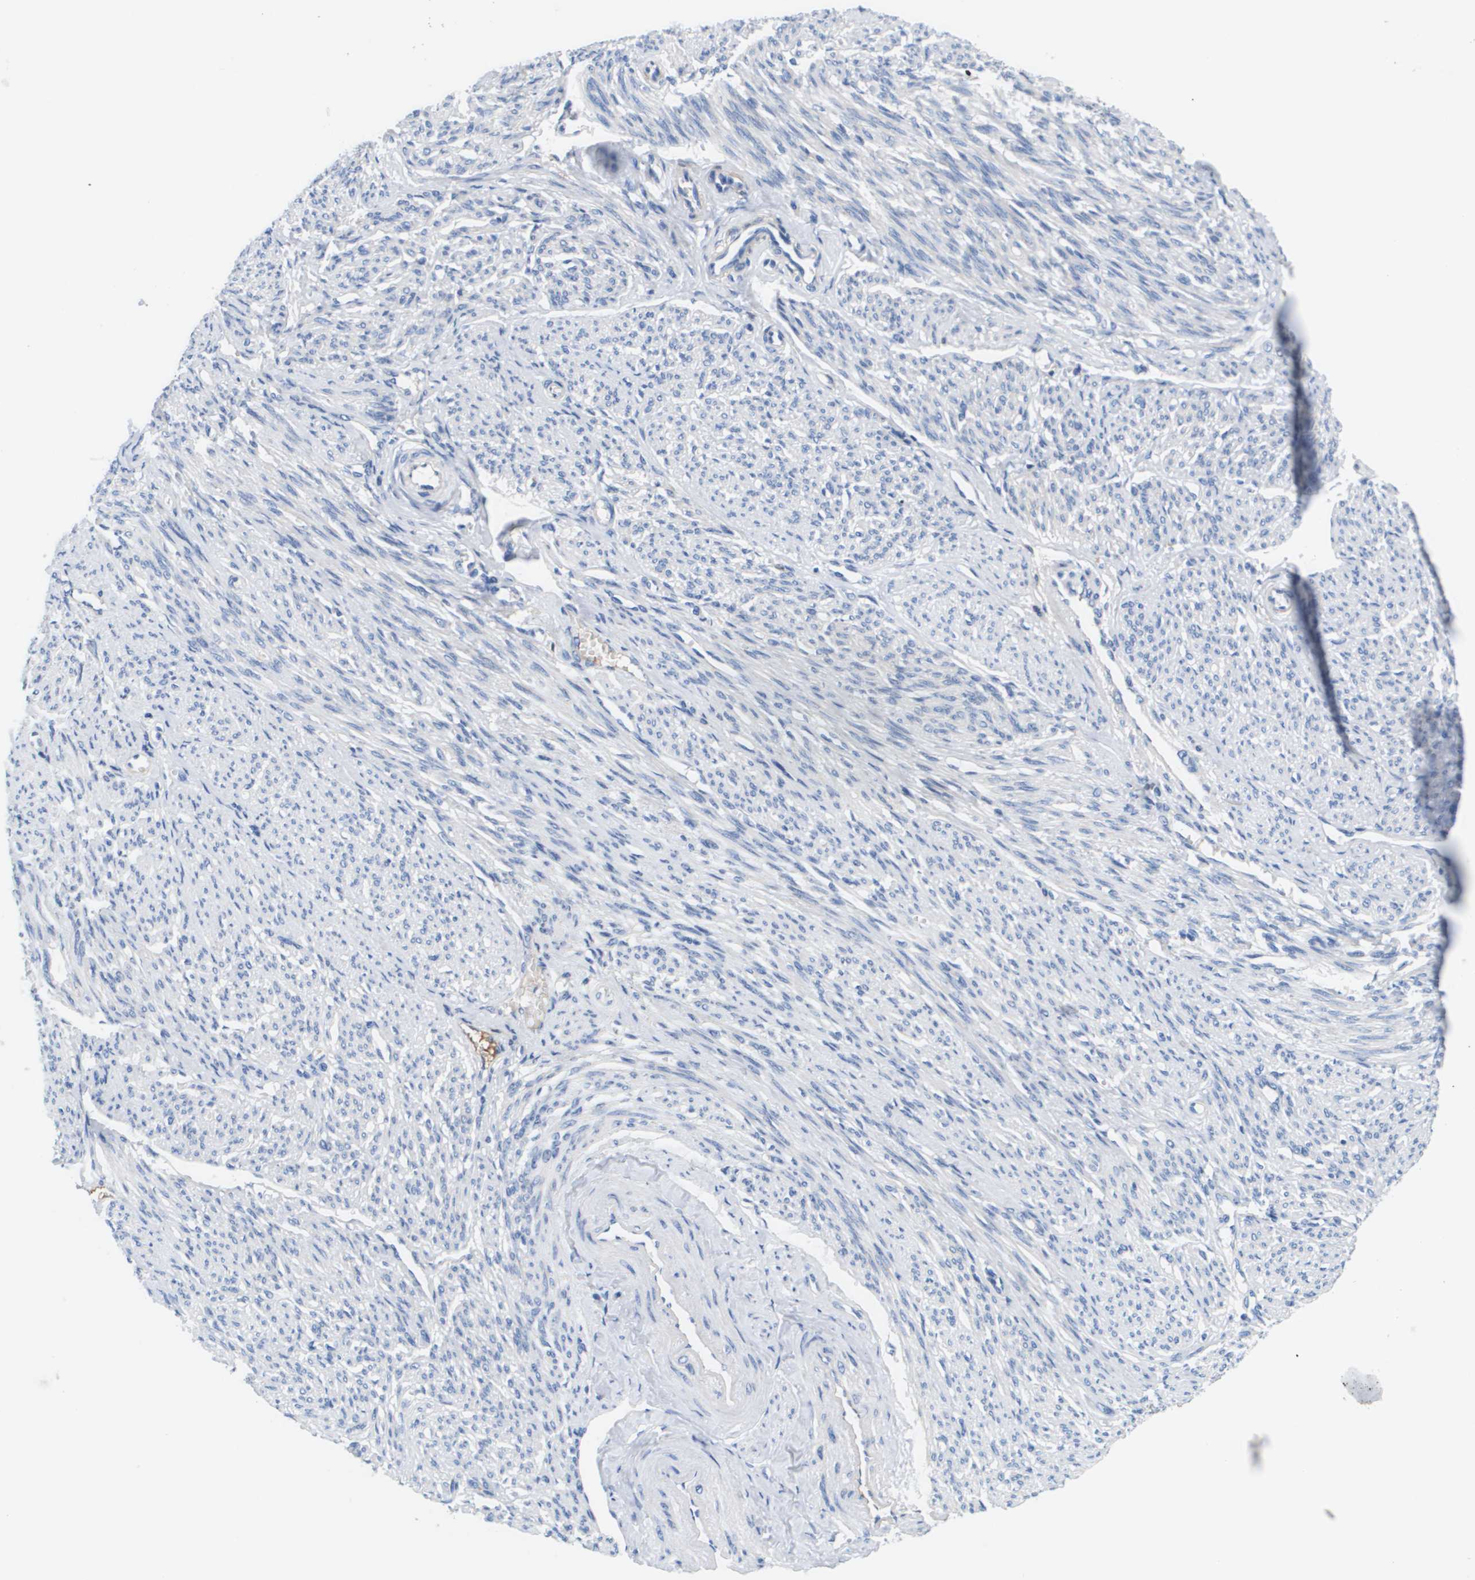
{"staining": {"intensity": "negative", "quantity": "none", "location": "none"}, "tissue": "smooth muscle", "cell_type": "Smooth muscle cells", "image_type": "normal", "snomed": [{"axis": "morphology", "description": "Normal tissue, NOS"}, {"axis": "topography", "description": "Smooth muscle"}, {"axis": "topography", "description": "Colon"}], "caption": "A photomicrograph of human smooth muscle is negative for staining in smooth muscle cells. (DAB immunohistochemistry (IHC) visualized using brightfield microscopy, high magnification).", "gene": "APOA1", "patient": {"sex": "male", "age": 67}}